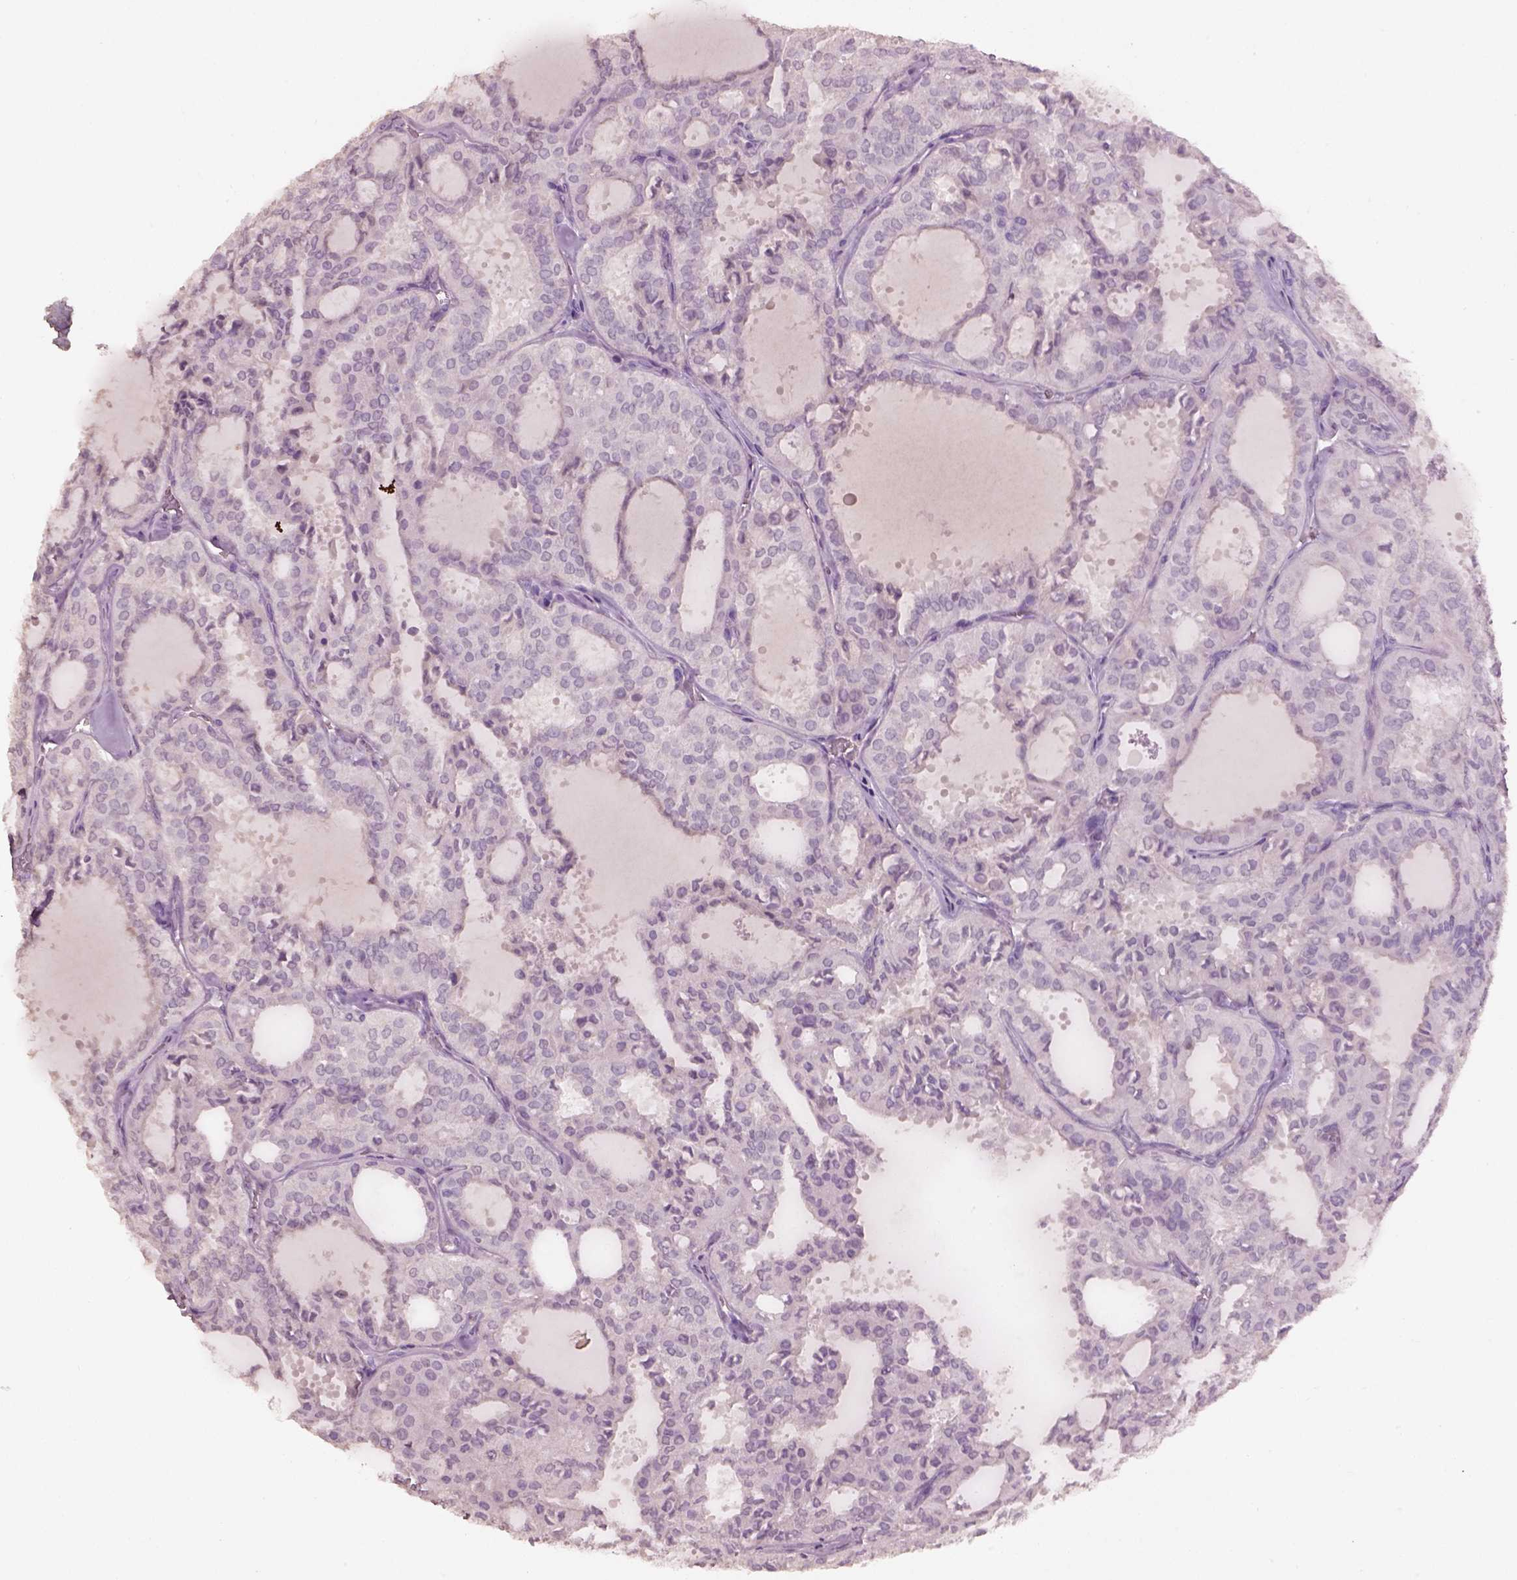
{"staining": {"intensity": "negative", "quantity": "none", "location": "none"}, "tissue": "thyroid cancer", "cell_type": "Tumor cells", "image_type": "cancer", "snomed": [{"axis": "morphology", "description": "Follicular adenoma carcinoma, NOS"}, {"axis": "topography", "description": "Thyroid gland"}], "caption": "IHC of follicular adenoma carcinoma (thyroid) reveals no expression in tumor cells.", "gene": "KCNIP3", "patient": {"sex": "male", "age": 75}}